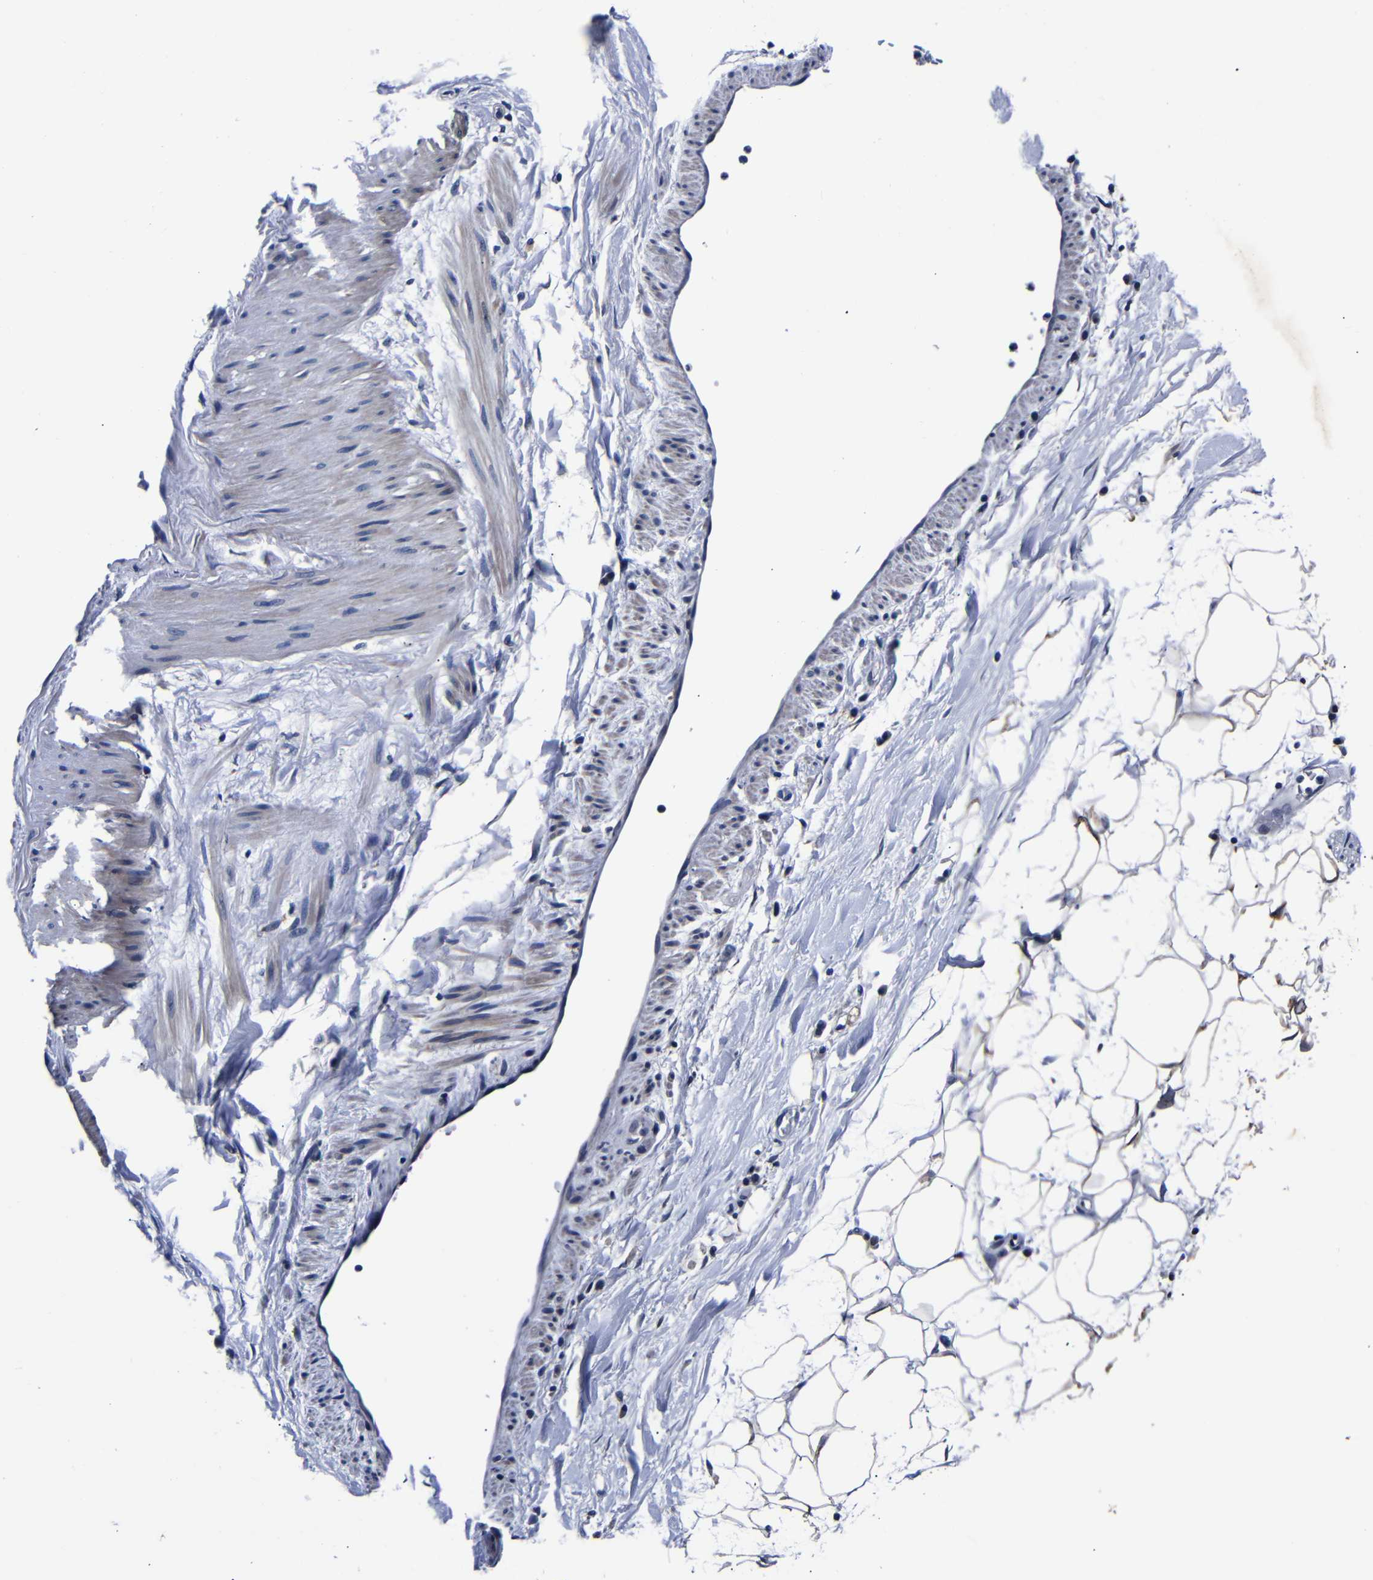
{"staining": {"intensity": "negative", "quantity": "none", "location": "none"}, "tissue": "adipose tissue", "cell_type": "Adipocytes", "image_type": "normal", "snomed": [{"axis": "morphology", "description": "Normal tissue, NOS"}, {"axis": "topography", "description": "Soft tissue"}], "caption": "Protein analysis of benign adipose tissue displays no significant staining in adipocytes. Nuclei are stained in blue.", "gene": "DEPP1", "patient": {"sex": "male", "age": 72}}